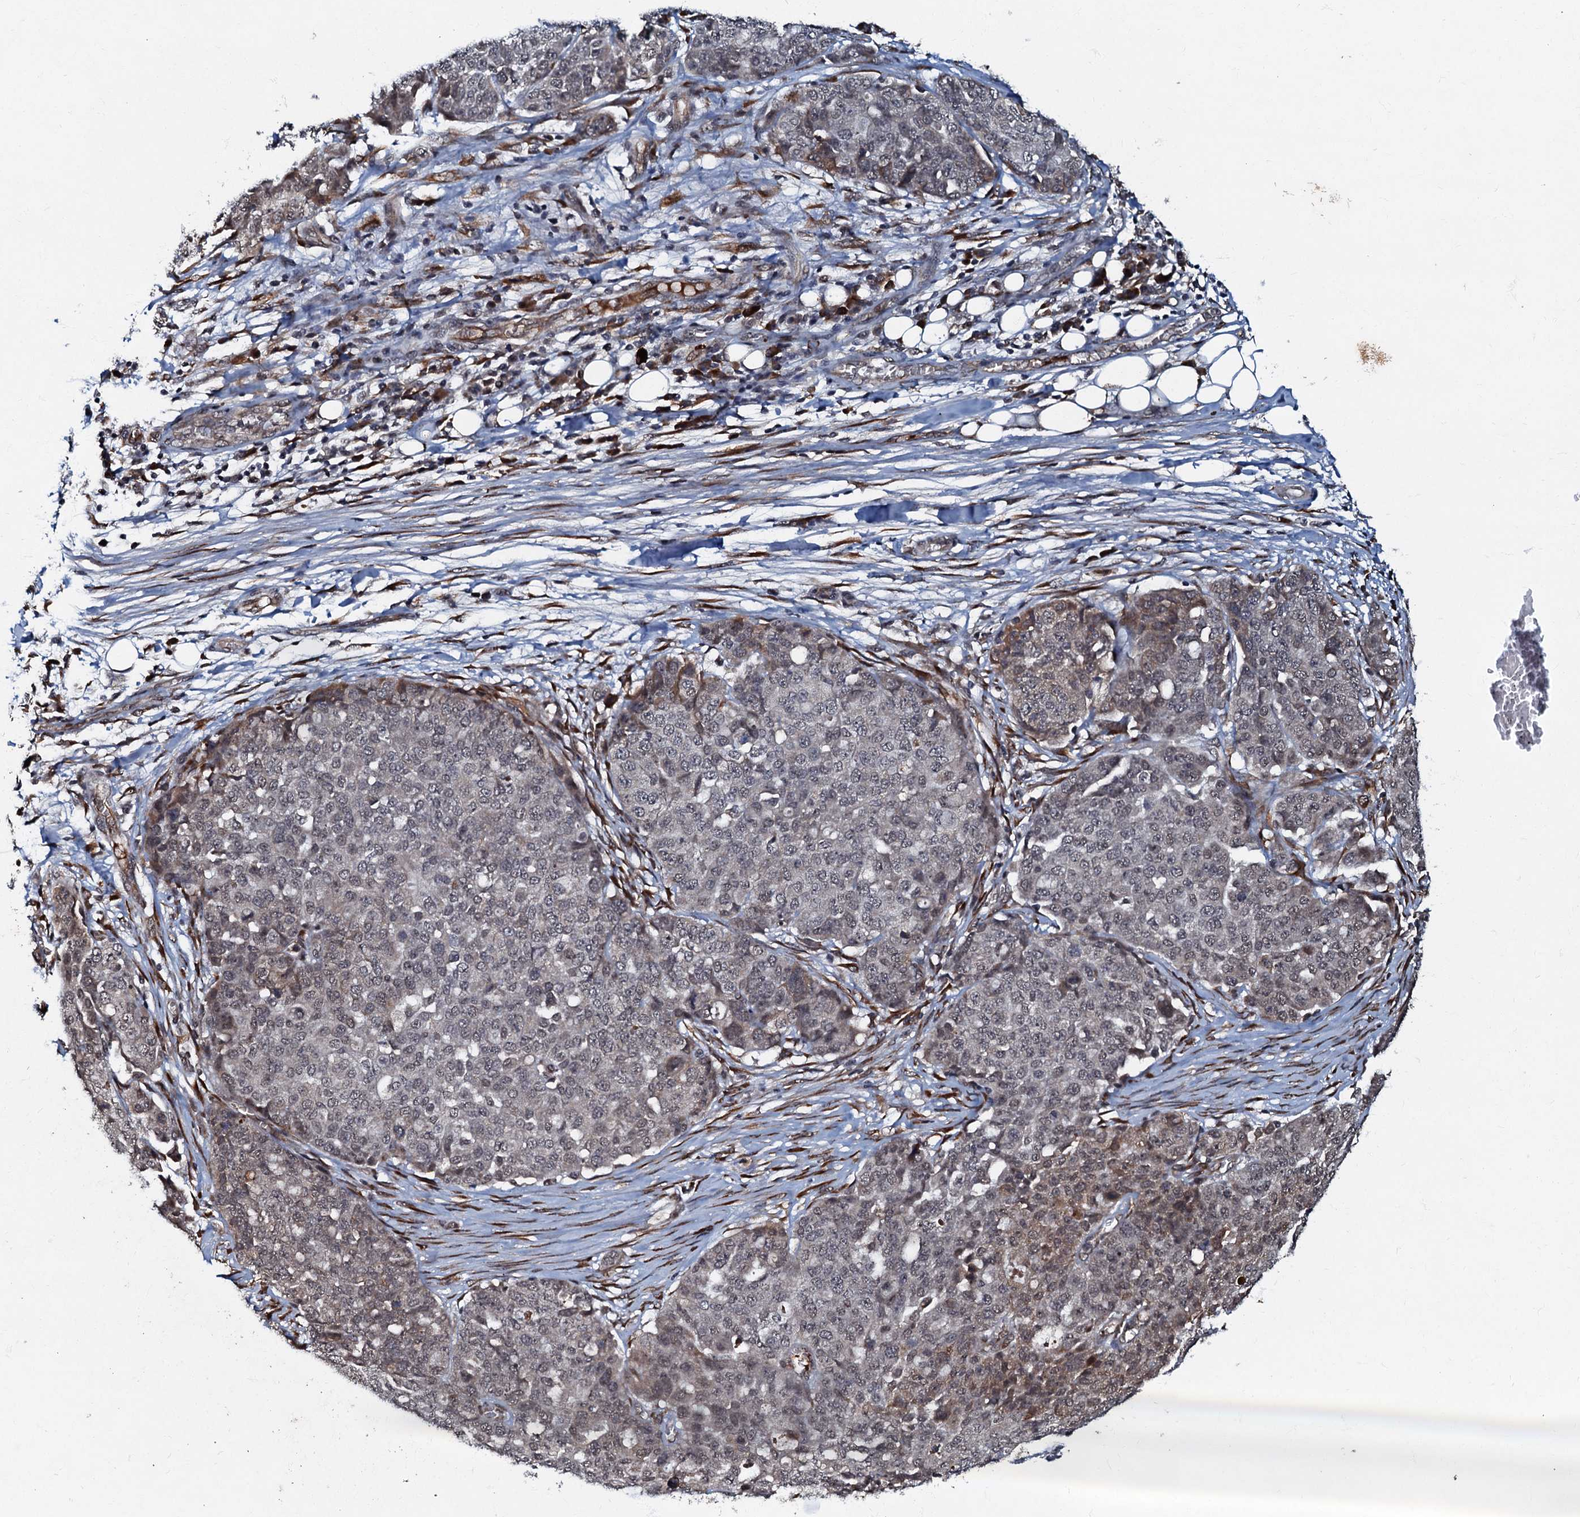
{"staining": {"intensity": "weak", "quantity": "<25%", "location": "nuclear"}, "tissue": "ovarian cancer", "cell_type": "Tumor cells", "image_type": "cancer", "snomed": [{"axis": "morphology", "description": "Cystadenocarcinoma, serous, NOS"}, {"axis": "topography", "description": "Soft tissue"}, {"axis": "topography", "description": "Ovary"}], "caption": "The micrograph demonstrates no staining of tumor cells in ovarian serous cystadenocarcinoma.", "gene": "C18orf32", "patient": {"sex": "female", "age": 57}}